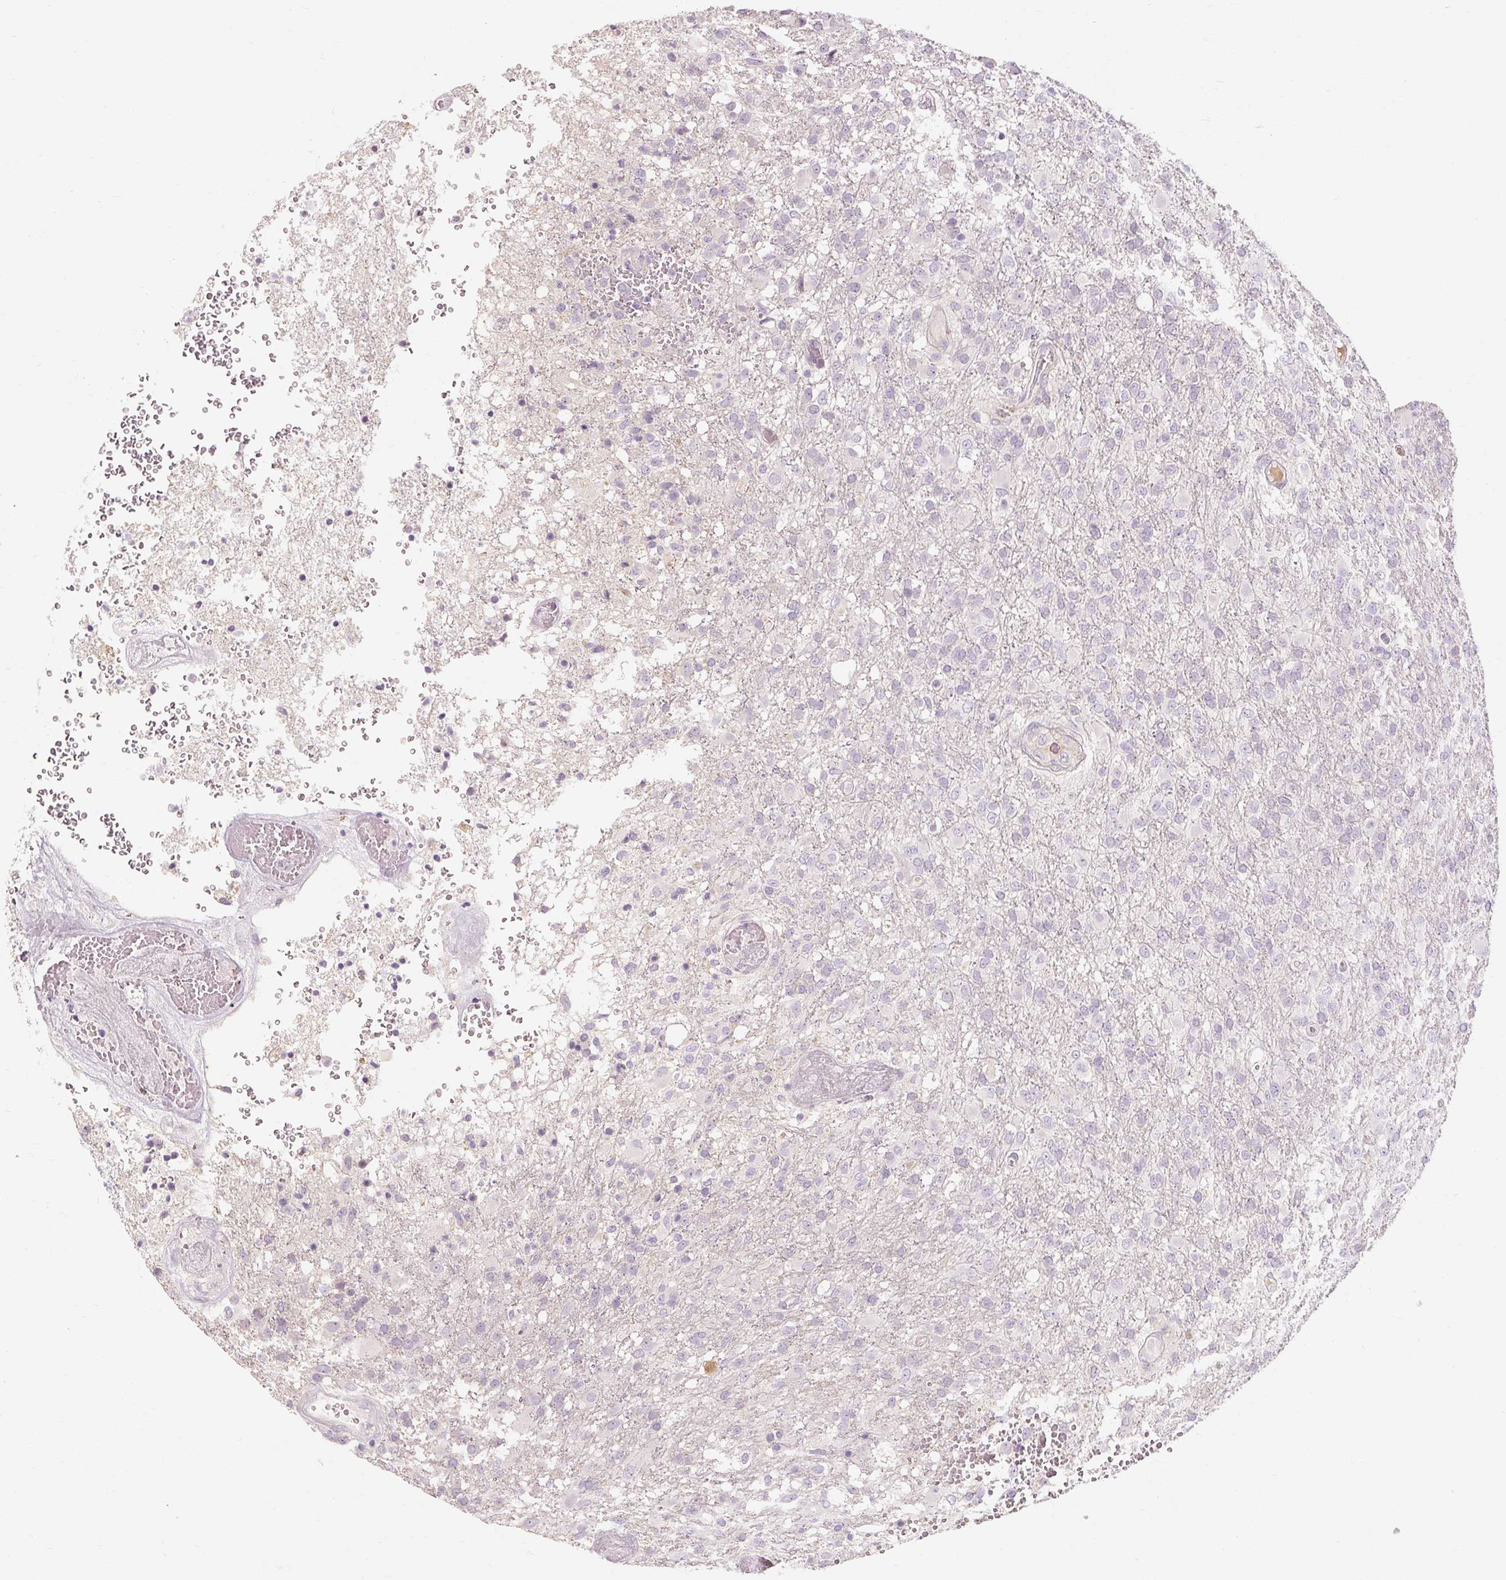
{"staining": {"intensity": "negative", "quantity": "none", "location": "none"}, "tissue": "glioma", "cell_type": "Tumor cells", "image_type": "cancer", "snomed": [{"axis": "morphology", "description": "Glioma, malignant, High grade"}, {"axis": "topography", "description": "Brain"}], "caption": "Immunohistochemistry (IHC) histopathology image of human malignant glioma (high-grade) stained for a protein (brown), which shows no expression in tumor cells.", "gene": "CAPN3", "patient": {"sex": "female", "age": 74}}